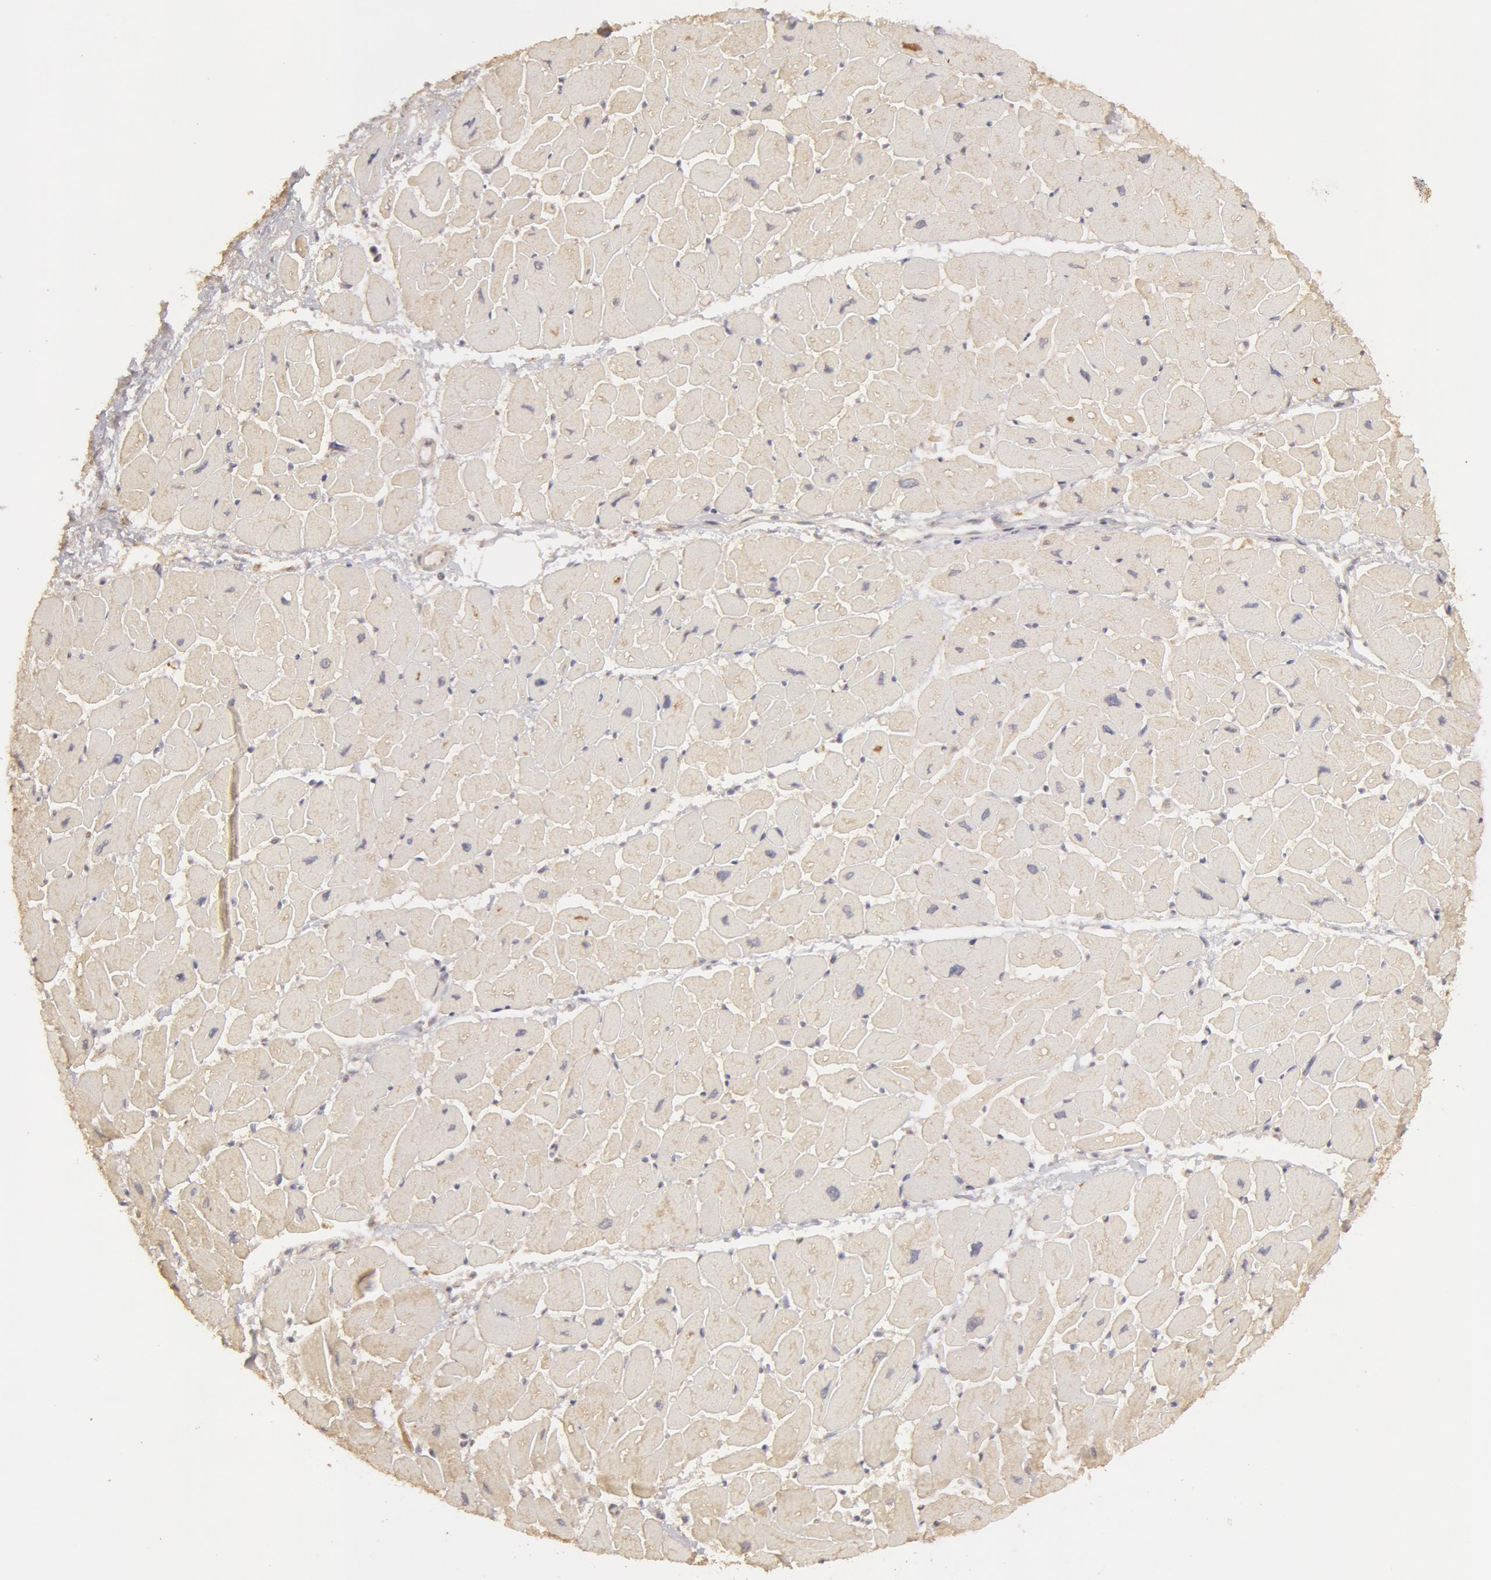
{"staining": {"intensity": "negative", "quantity": "none", "location": "none"}, "tissue": "heart muscle", "cell_type": "Cardiomyocytes", "image_type": "normal", "snomed": [{"axis": "morphology", "description": "Normal tissue, NOS"}, {"axis": "topography", "description": "Heart"}], "caption": "This is an immunohistochemistry image of benign heart muscle. There is no expression in cardiomyocytes.", "gene": "ADPRH", "patient": {"sex": "female", "age": 54}}